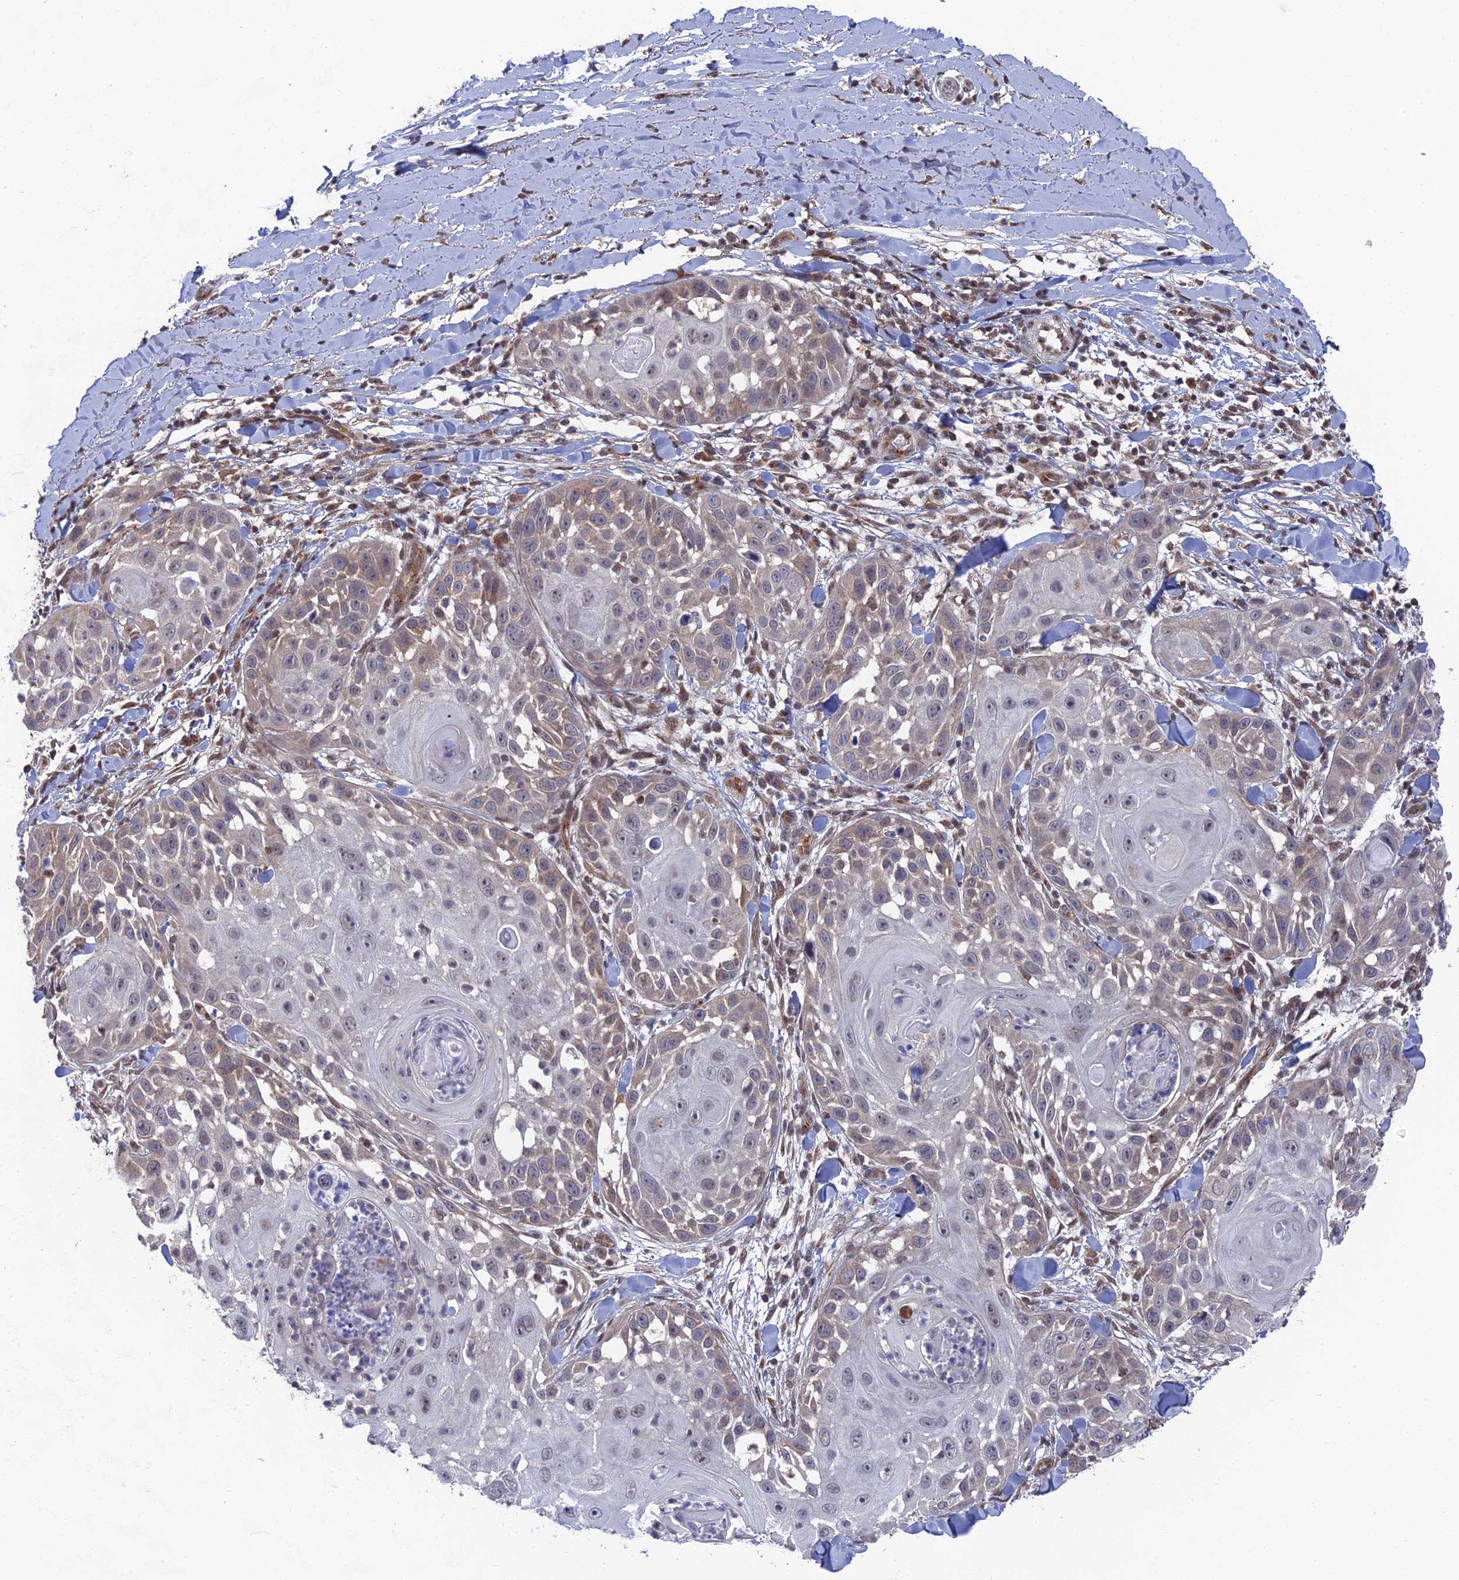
{"staining": {"intensity": "weak", "quantity": "<25%", "location": "cytoplasmic/membranous"}, "tissue": "skin cancer", "cell_type": "Tumor cells", "image_type": "cancer", "snomed": [{"axis": "morphology", "description": "Squamous cell carcinoma, NOS"}, {"axis": "topography", "description": "Skin"}], "caption": "Tumor cells show no significant protein positivity in skin cancer.", "gene": "FHIP2A", "patient": {"sex": "female", "age": 44}}